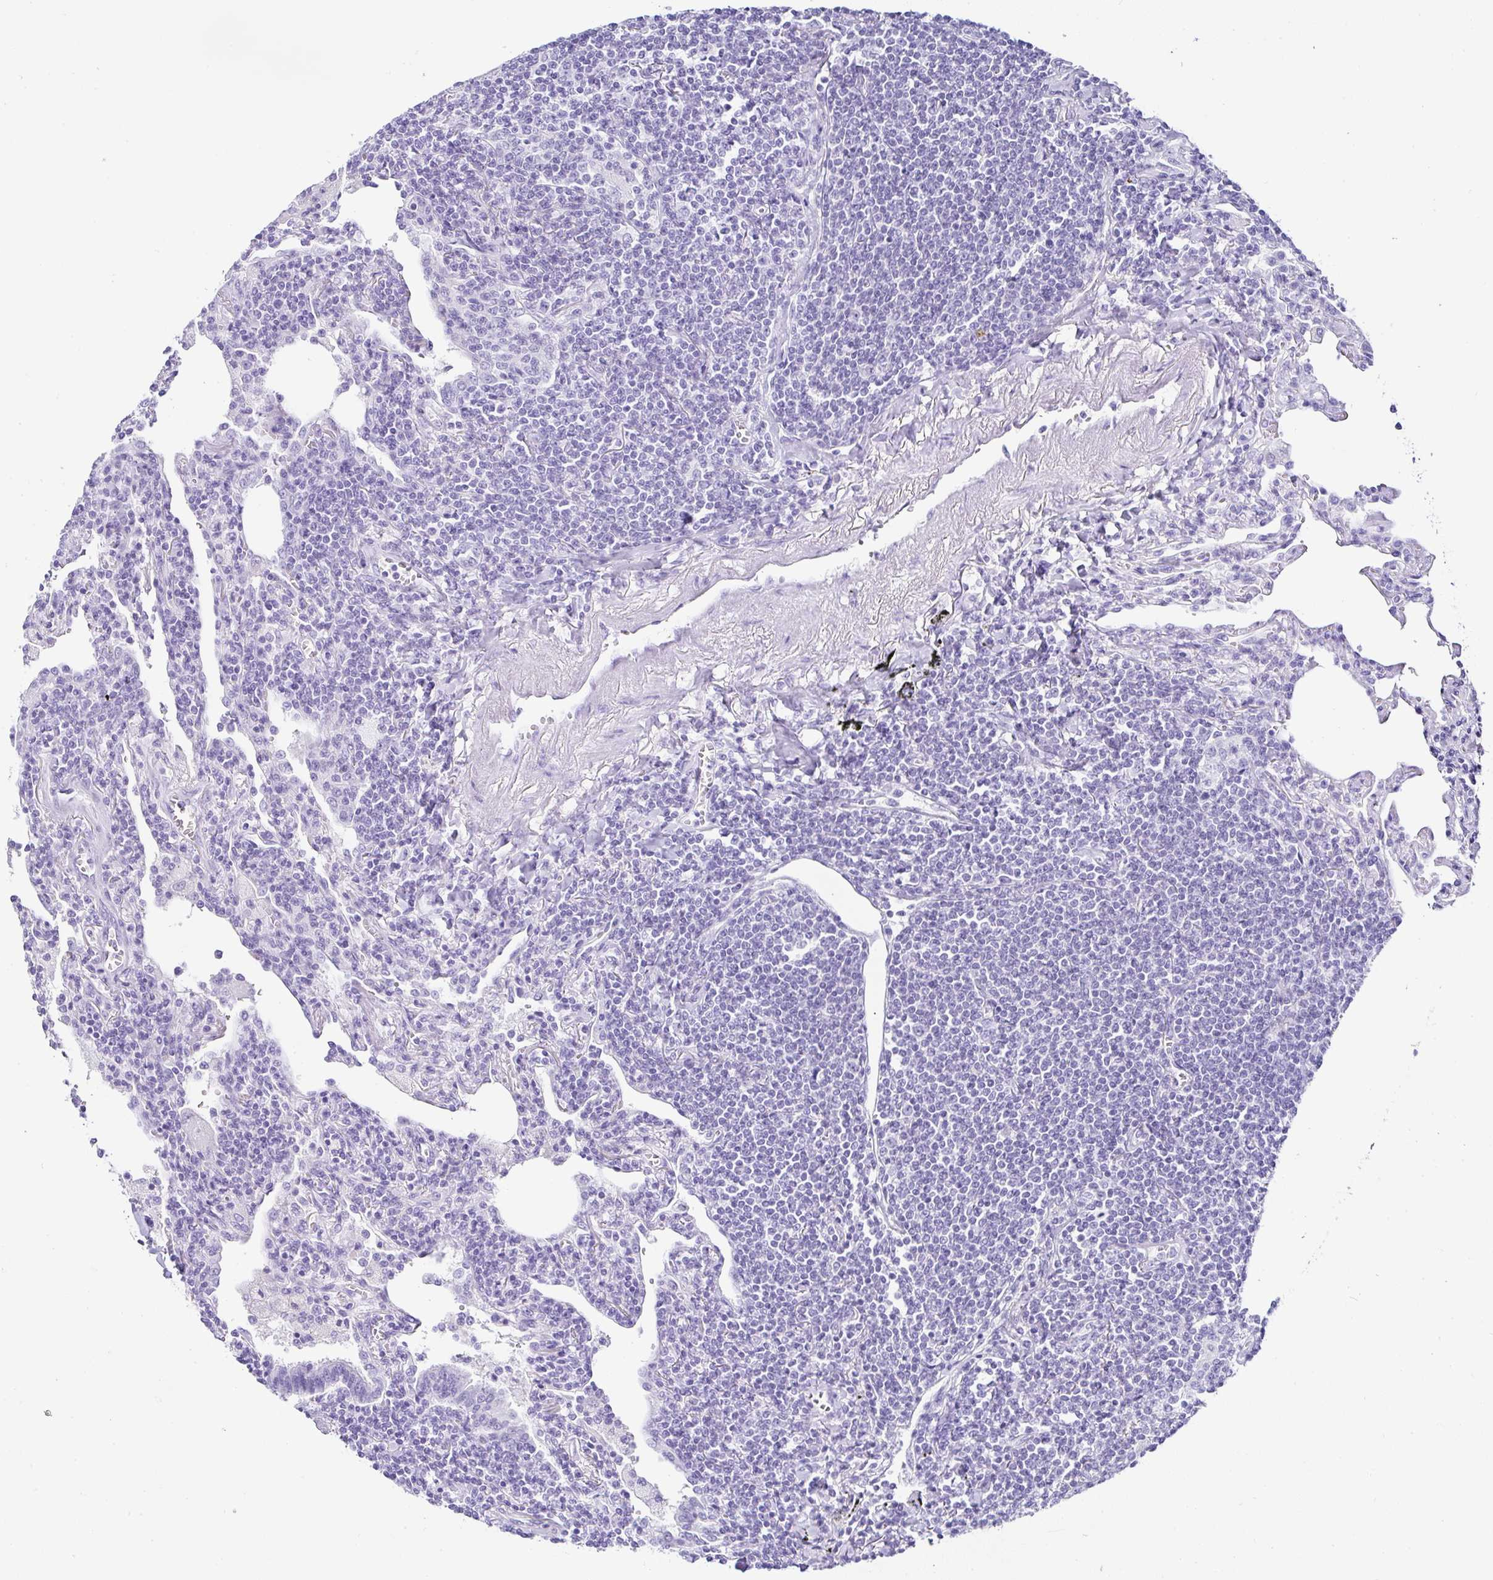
{"staining": {"intensity": "negative", "quantity": "none", "location": "none"}, "tissue": "lymphoma", "cell_type": "Tumor cells", "image_type": "cancer", "snomed": [{"axis": "morphology", "description": "Malignant lymphoma, non-Hodgkin's type, Low grade"}, {"axis": "topography", "description": "Lung"}], "caption": "This is an immunohistochemistry (IHC) micrograph of human lymphoma. There is no positivity in tumor cells.", "gene": "SERPINB3", "patient": {"sex": "female", "age": 71}}